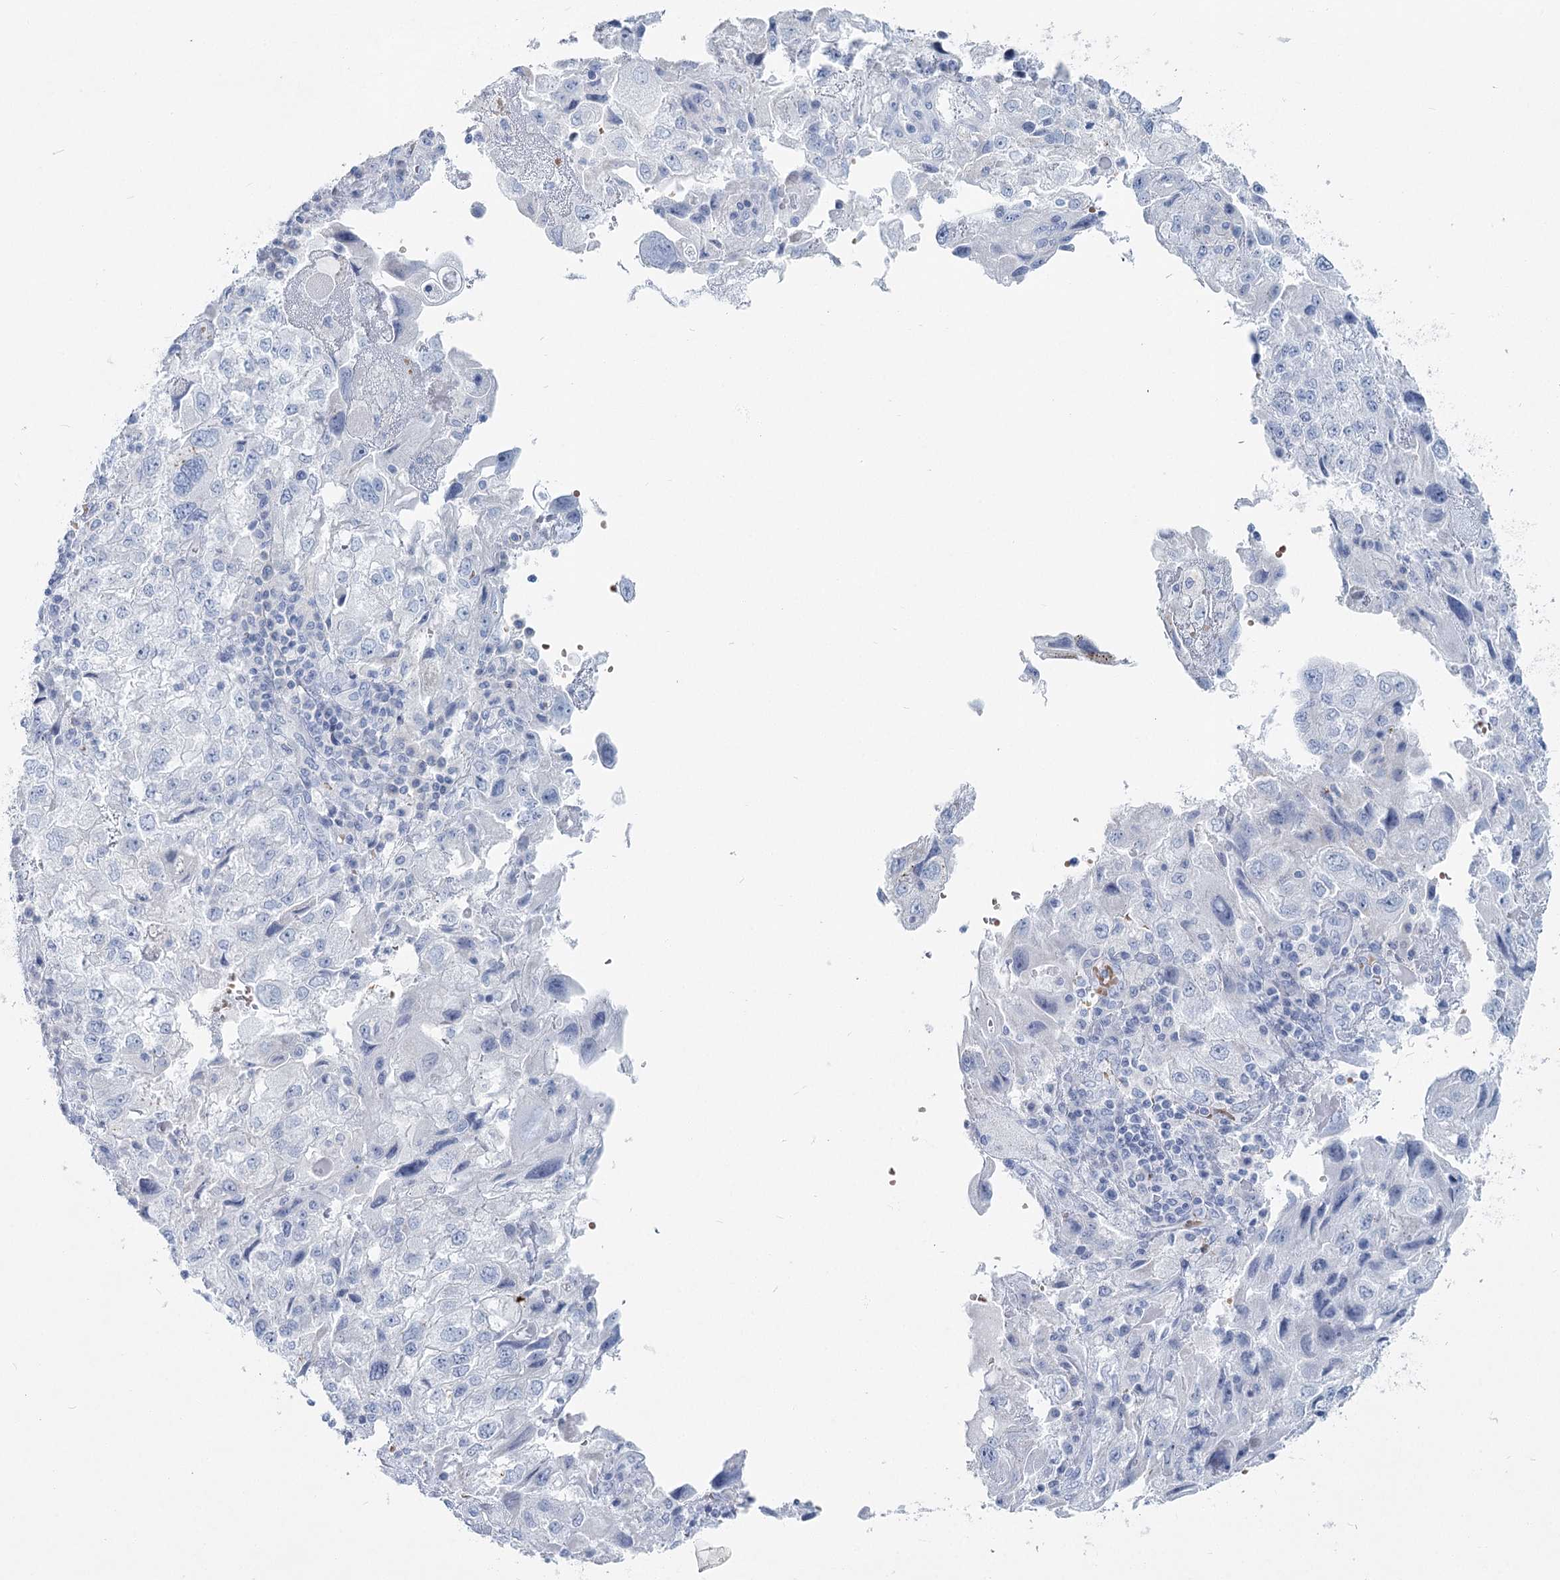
{"staining": {"intensity": "negative", "quantity": "none", "location": "none"}, "tissue": "endometrial cancer", "cell_type": "Tumor cells", "image_type": "cancer", "snomed": [{"axis": "morphology", "description": "Adenocarcinoma, NOS"}, {"axis": "topography", "description": "Endometrium"}], "caption": "An IHC micrograph of endometrial cancer (adenocarcinoma) is shown. There is no staining in tumor cells of endometrial cancer (adenocarcinoma).", "gene": "IFIT5", "patient": {"sex": "female", "age": 49}}